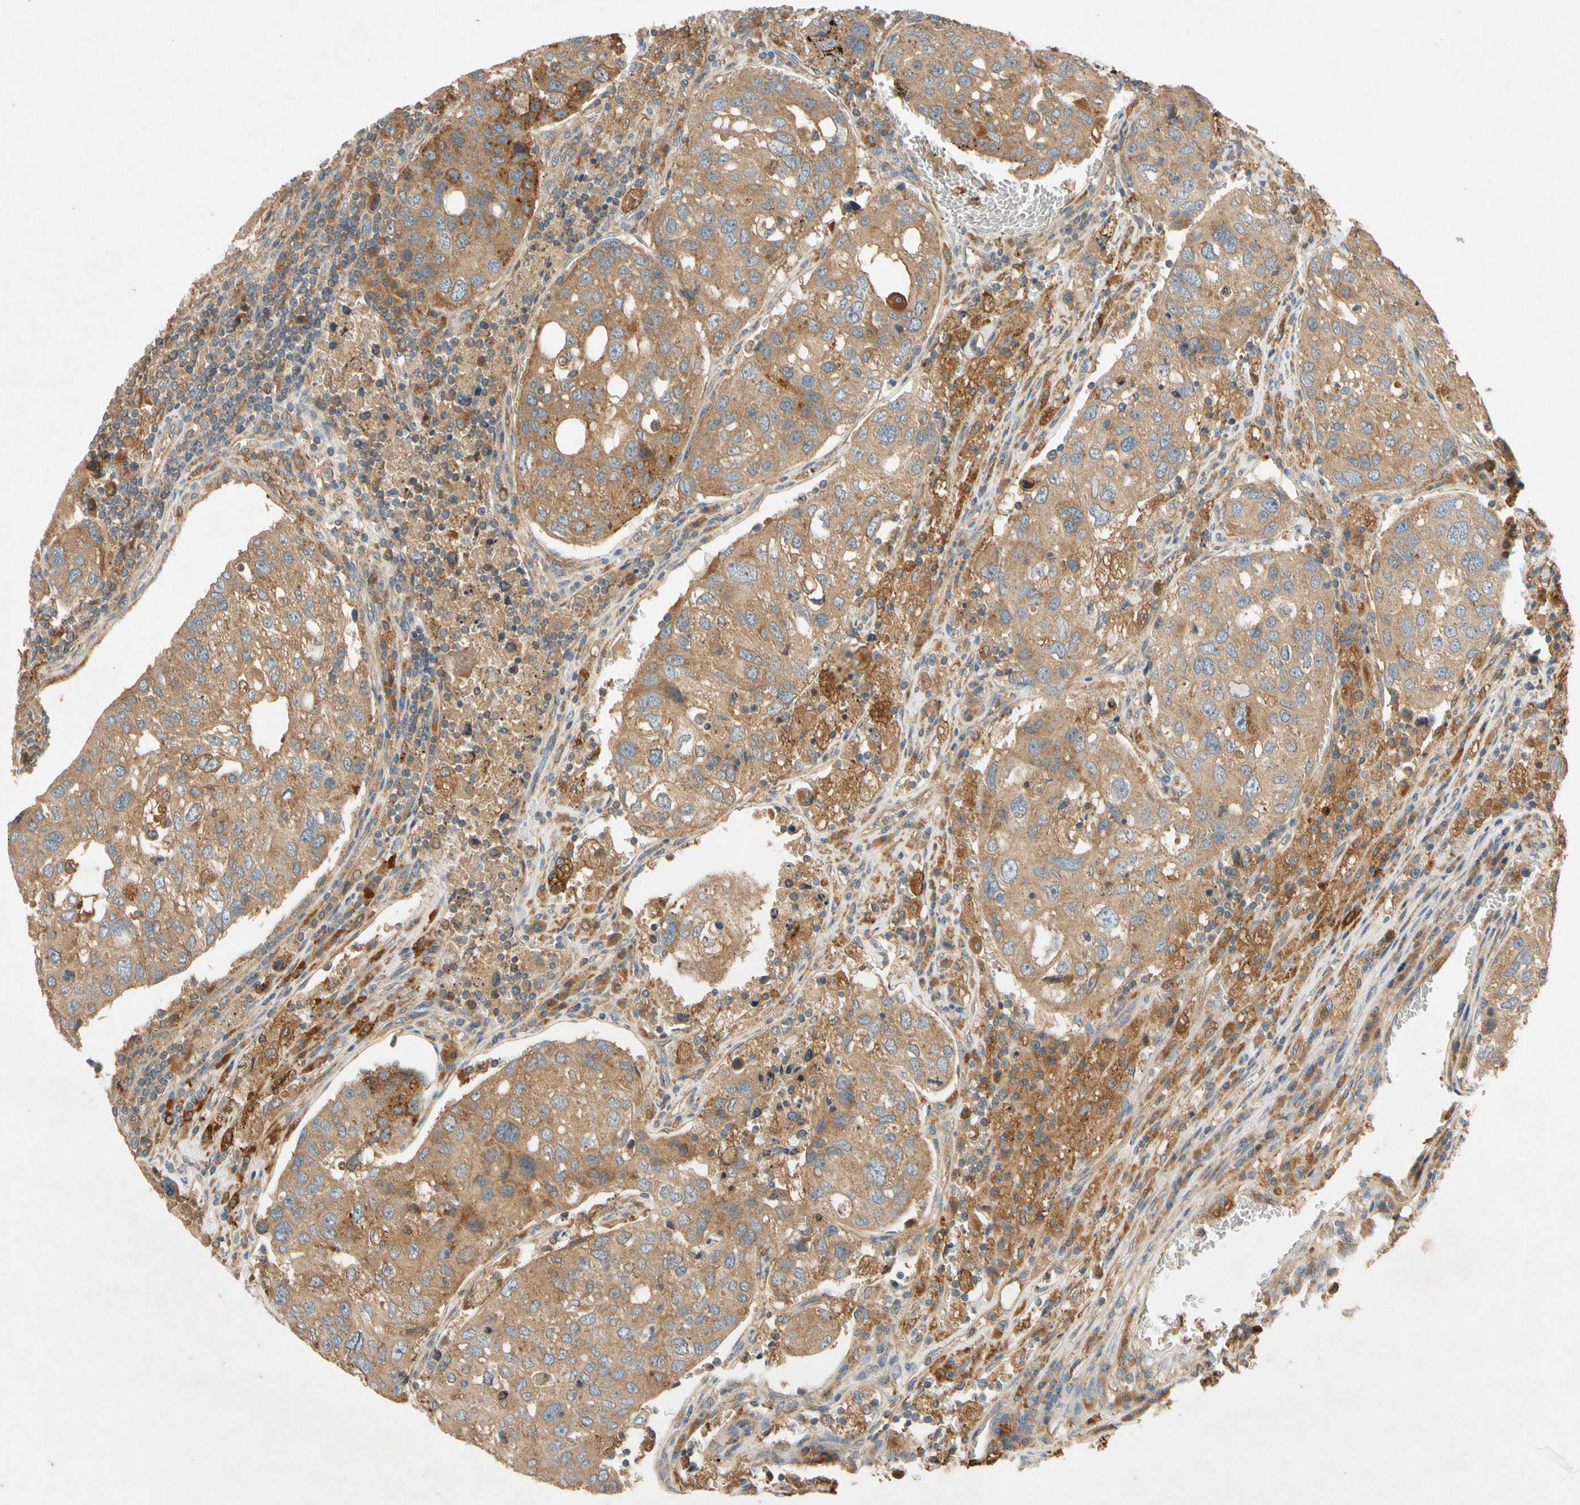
{"staining": {"intensity": "moderate", "quantity": ">75%", "location": "cytoplasmic/membranous"}, "tissue": "urothelial cancer", "cell_type": "Tumor cells", "image_type": "cancer", "snomed": [{"axis": "morphology", "description": "Urothelial carcinoma, High grade"}, {"axis": "topography", "description": "Lymph node"}, {"axis": "topography", "description": "Urinary bladder"}], "caption": "Immunohistochemical staining of urothelial carcinoma (high-grade) displays medium levels of moderate cytoplasmic/membranous protein expression in about >75% of tumor cells.", "gene": "USP46", "patient": {"sex": "male", "age": 51}}